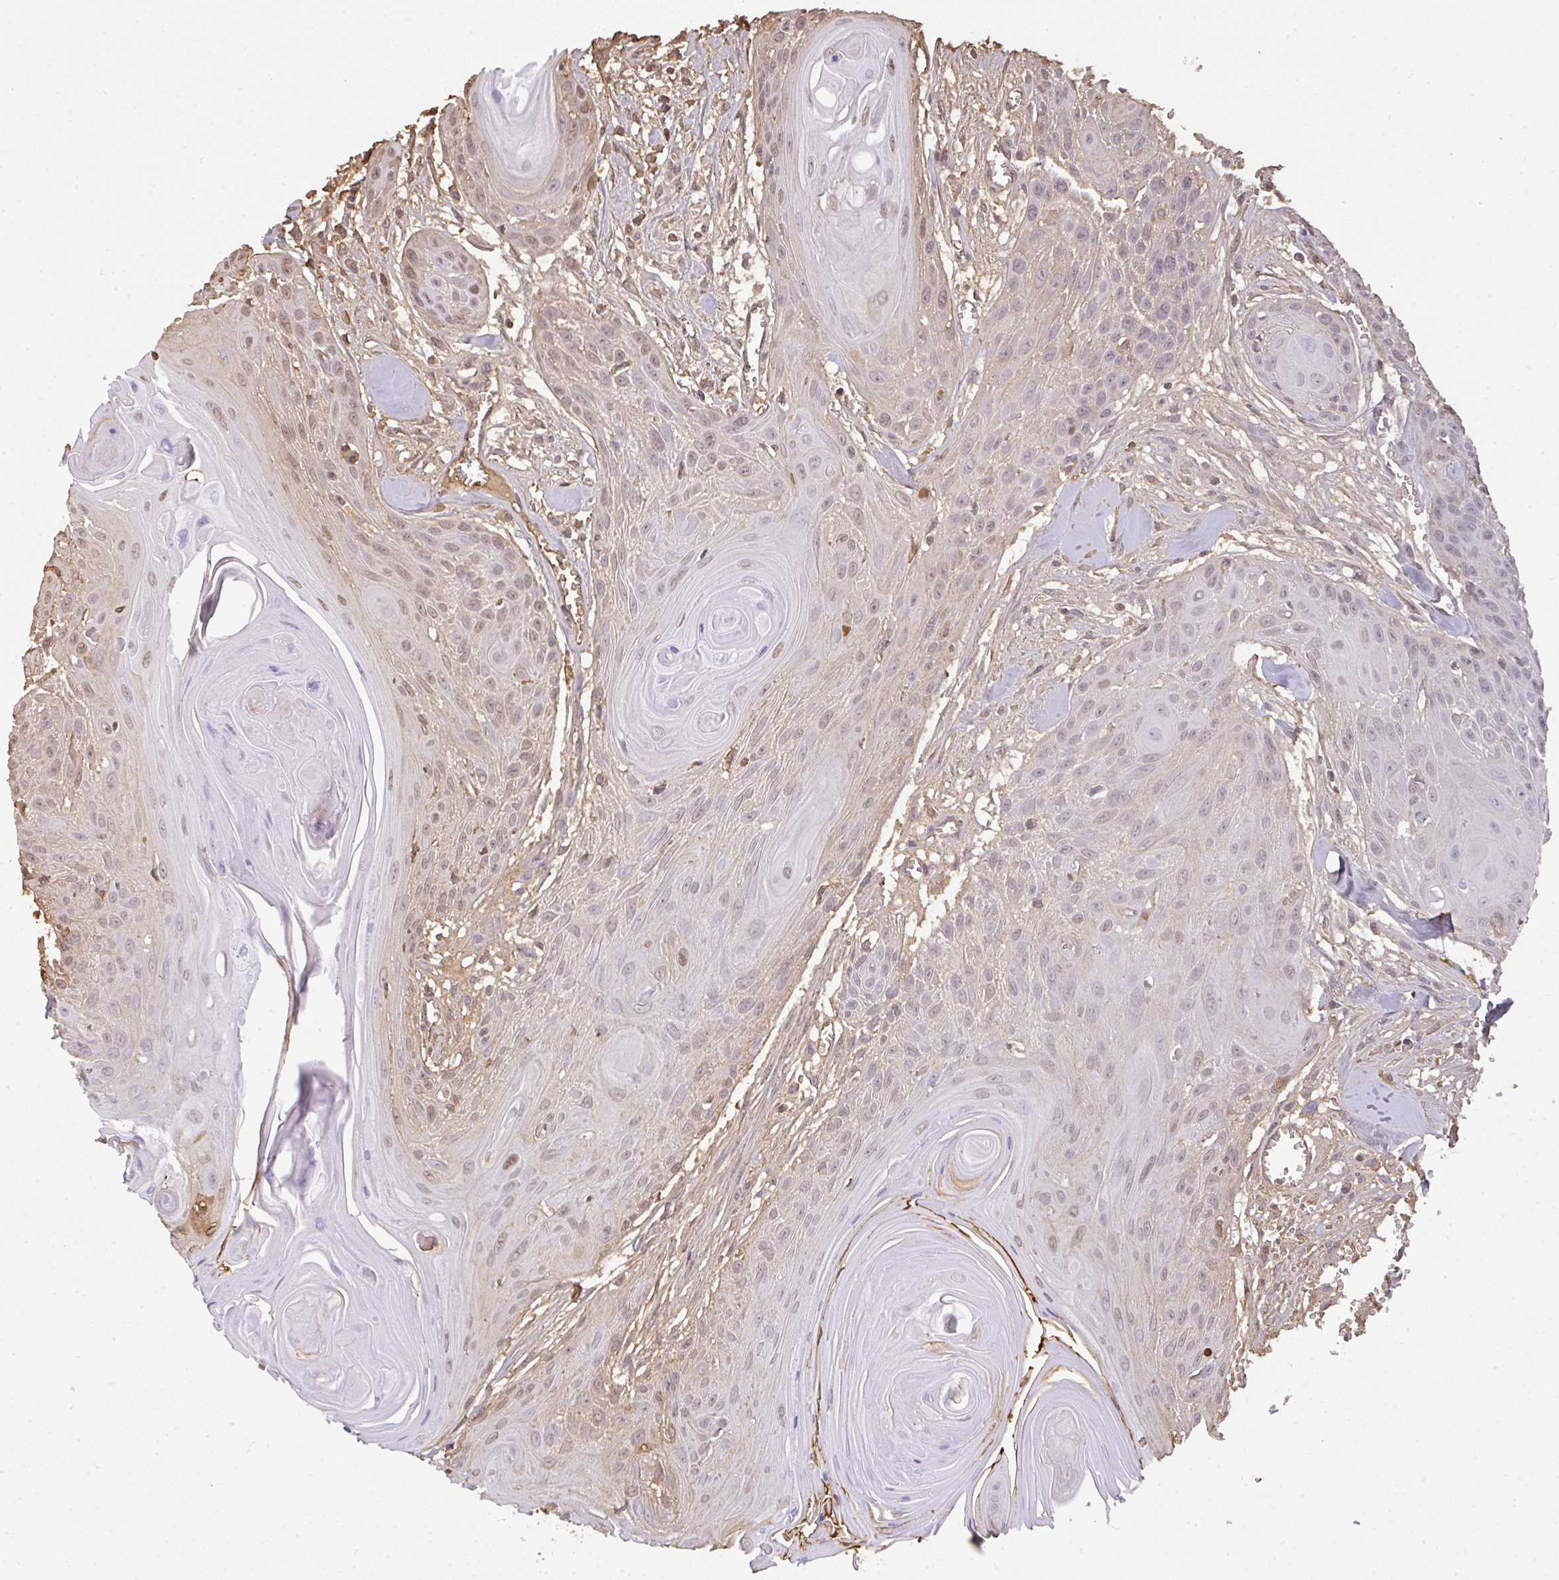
{"staining": {"intensity": "weak", "quantity": "25%-75%", "location": "nuclear"}, "tissue": "head and neck cancer", "cell_type": "Tumor cells", "image_type": "cancer", "snomed": [{"axis": "morphology", "description": "Squamous cell carcinoma, NOS"}, {"axis": "topography", "description": "Lymph node"}, {"axis": "topography", "description": "Salivary gland"}, {"axis": "topography", "description": "Head-Neck"}], "caption": "Immunohistochemical staining of human head and neck cancer exhibits low levels of weak nuclear protein staining in approximately 25%-75% of tumor cells.", "gene": "SMYD5", "patient": {"sex": "female", "age": 74}}